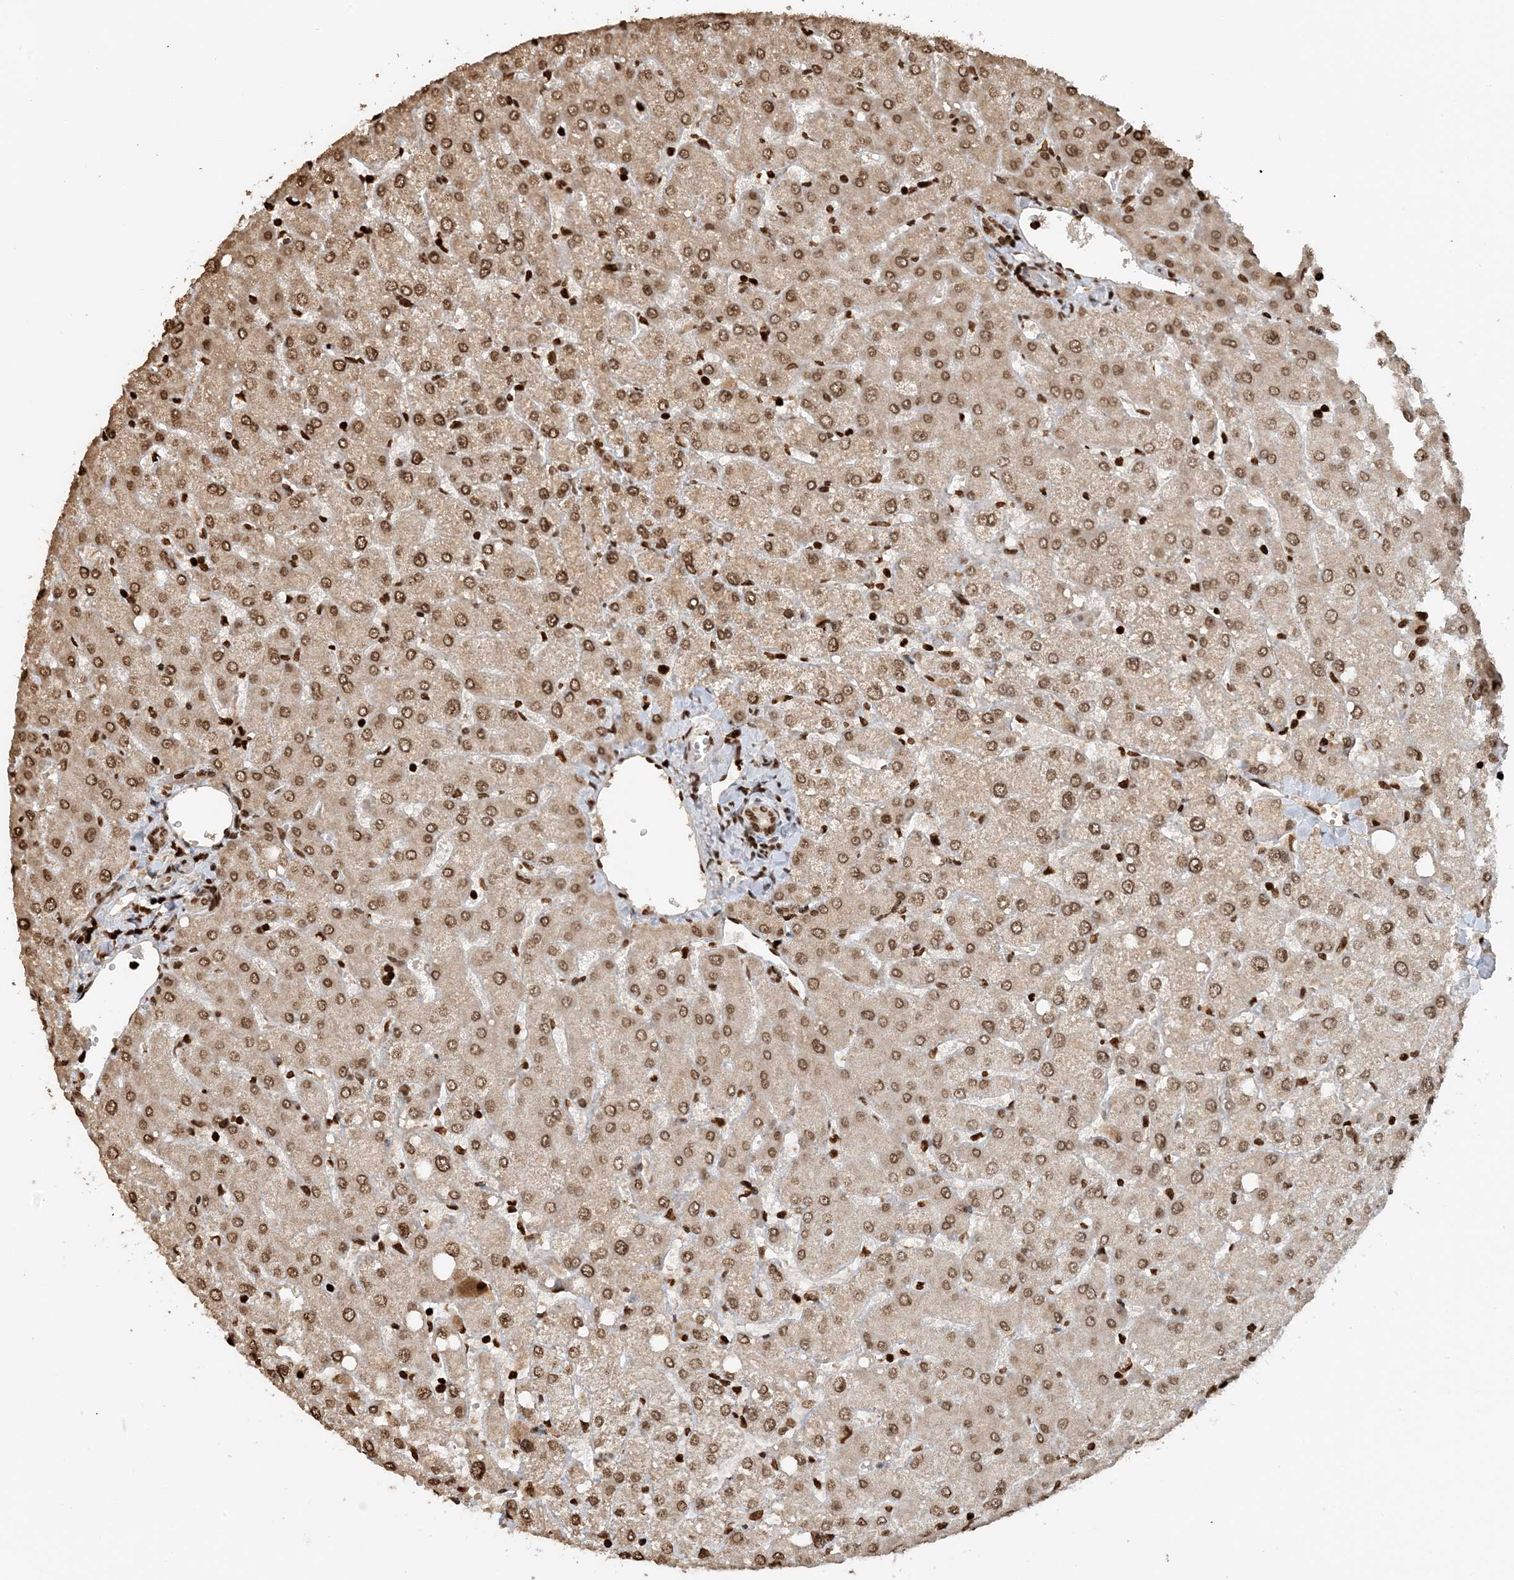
{"staining": {"intensity": "moderate", "quantity": ">75%", "location": "nuclear"}, "tissue": "liver", "cell_type": "Cholangiocytes", "image_type": "normal", "snomed": [{"axis": "morphology", "description": "Normal tissue, NOS"}, {"axis": "topography", "description": "Liver"}], "caption": "Cholangiocytes demonstrate medium levels of moderate nuclear staining in about >75% of cells in normal human liver. The staining was performed using DAB (3,3'-diaminobenzidine) to visualize the protein expression in brown, while the nuclei were stained in blue with hematoxylin (Magnification: 20x).", "gene": "H3", "patient": {"sex": "female", "age": 54}}